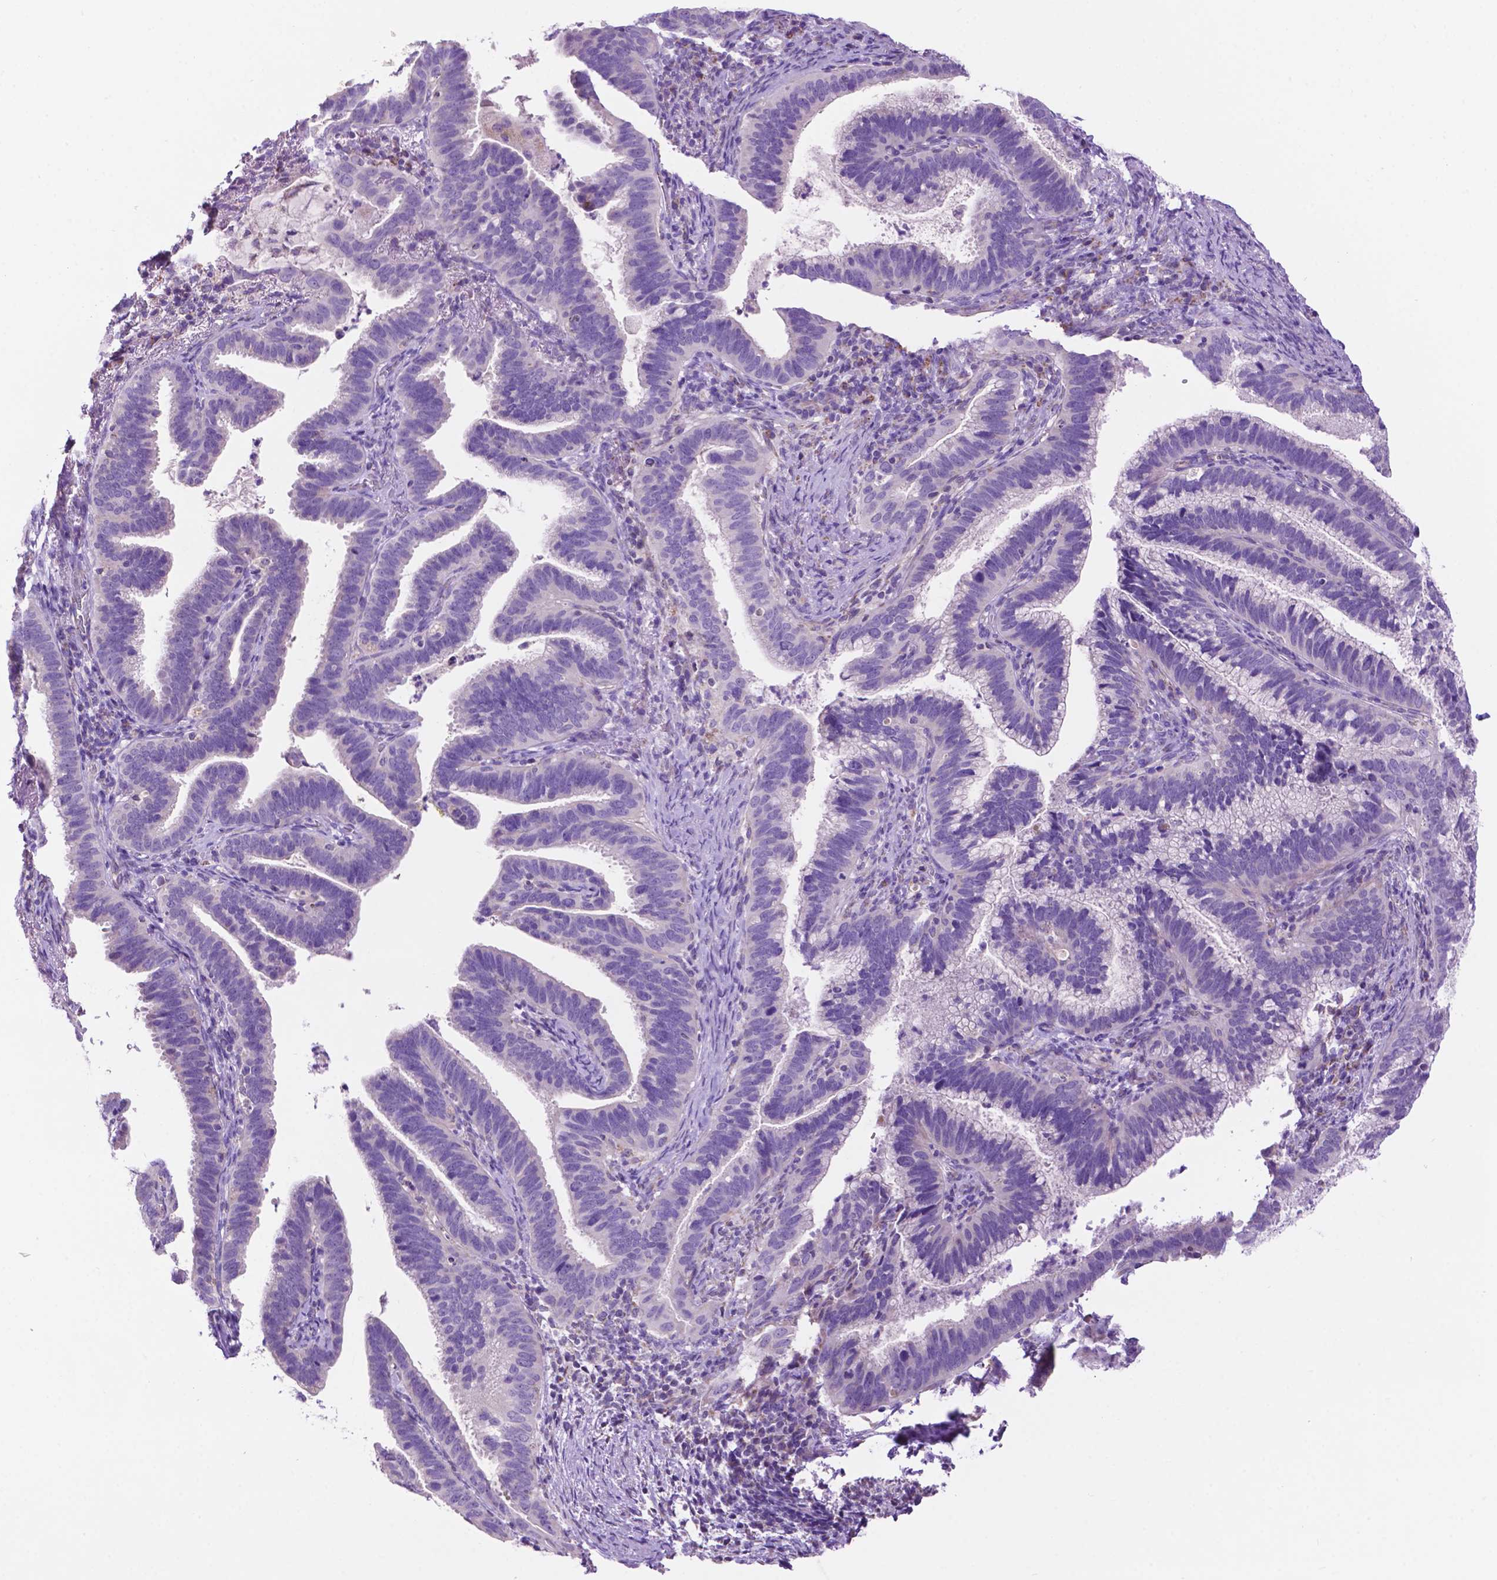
{"staining": {"intensity": "negative", "quantity": "none", "location": "none"}, "tissue": "cervical cancer", "cell_type": "Tumor cells", "image_type": "cancer", "snomed": [{"axis": "morphology", "description": "Adenocarcinoma, NOS"}, {"axis": "topography", "description": "Cervix"}], "caption": "Immunohistochemistry histopathology image of neoplastic tissue: human cervical adenocarcinoma stained with DAB reveals no significant protein expression in tumor cells. Brightfield microscopy of immunohistochemistry stained with DAB (3,3'-diaminobenzidine) (brown) and hematoxylin (blue), captured at high magnification.", "gene": "PHYHIP", "patient": {"sex": "female", "age": 61}}